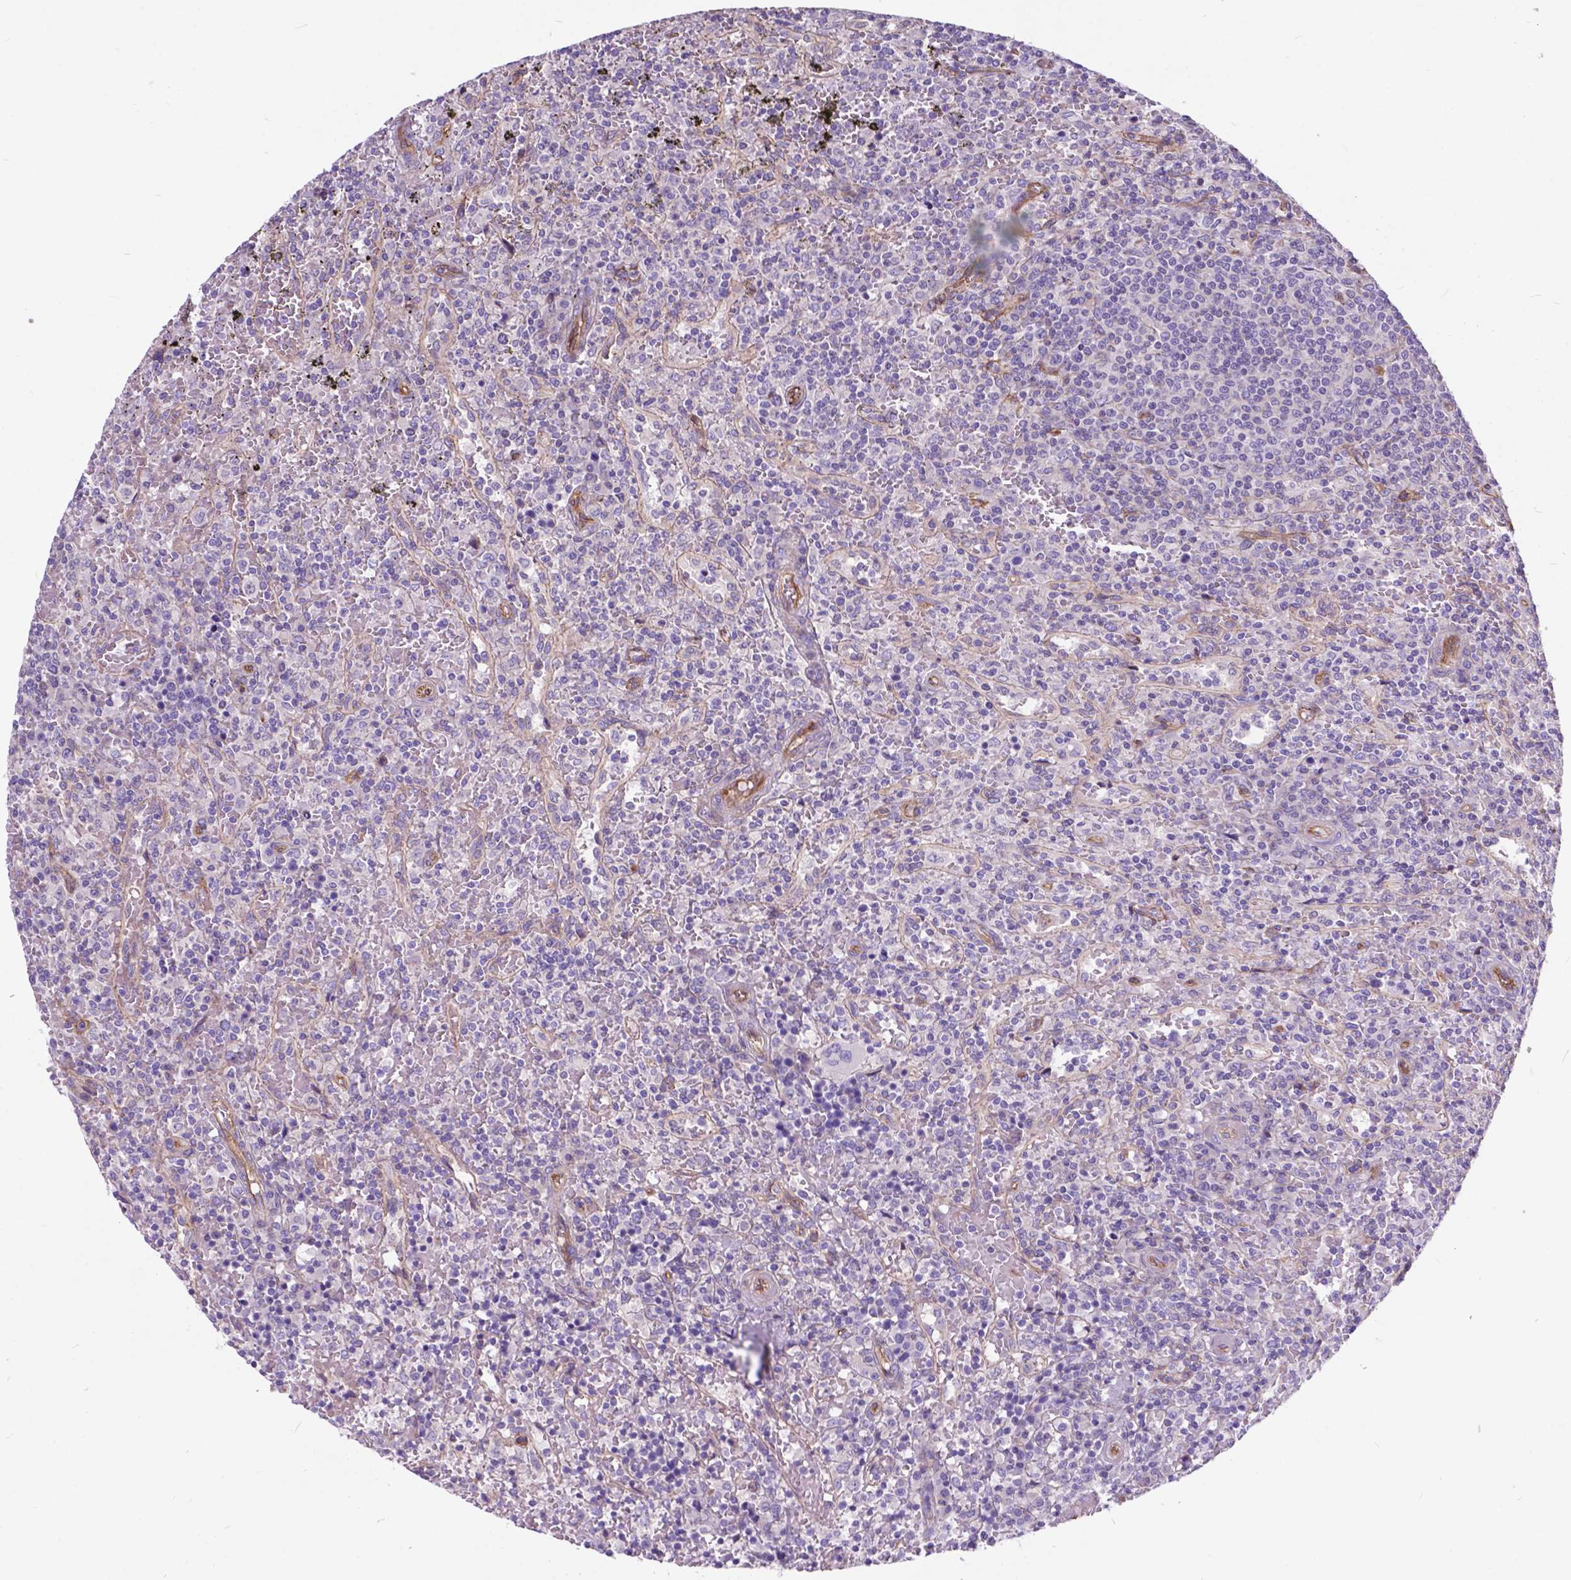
{"staining": {"intensity": "negative", "quantity": "none", "location": "none"}, "tissue": "lymphoma", "cell_type": "Tumor cells", "image_type": "cancer", "snomed": [{"axis": "morphology", "description": "Malignant lymphoma, non-Hodgkin's type, Low grade"}, {"axis": "topography", "description": "Spleen"}], "caption": "The IHC image has no significant staining in tumor cells of malignant lymphoma, non-Hodgkin's type (low-grade) tissue.", "gene": "FLT4", "patient": {"sex": "male", "age": 62}}